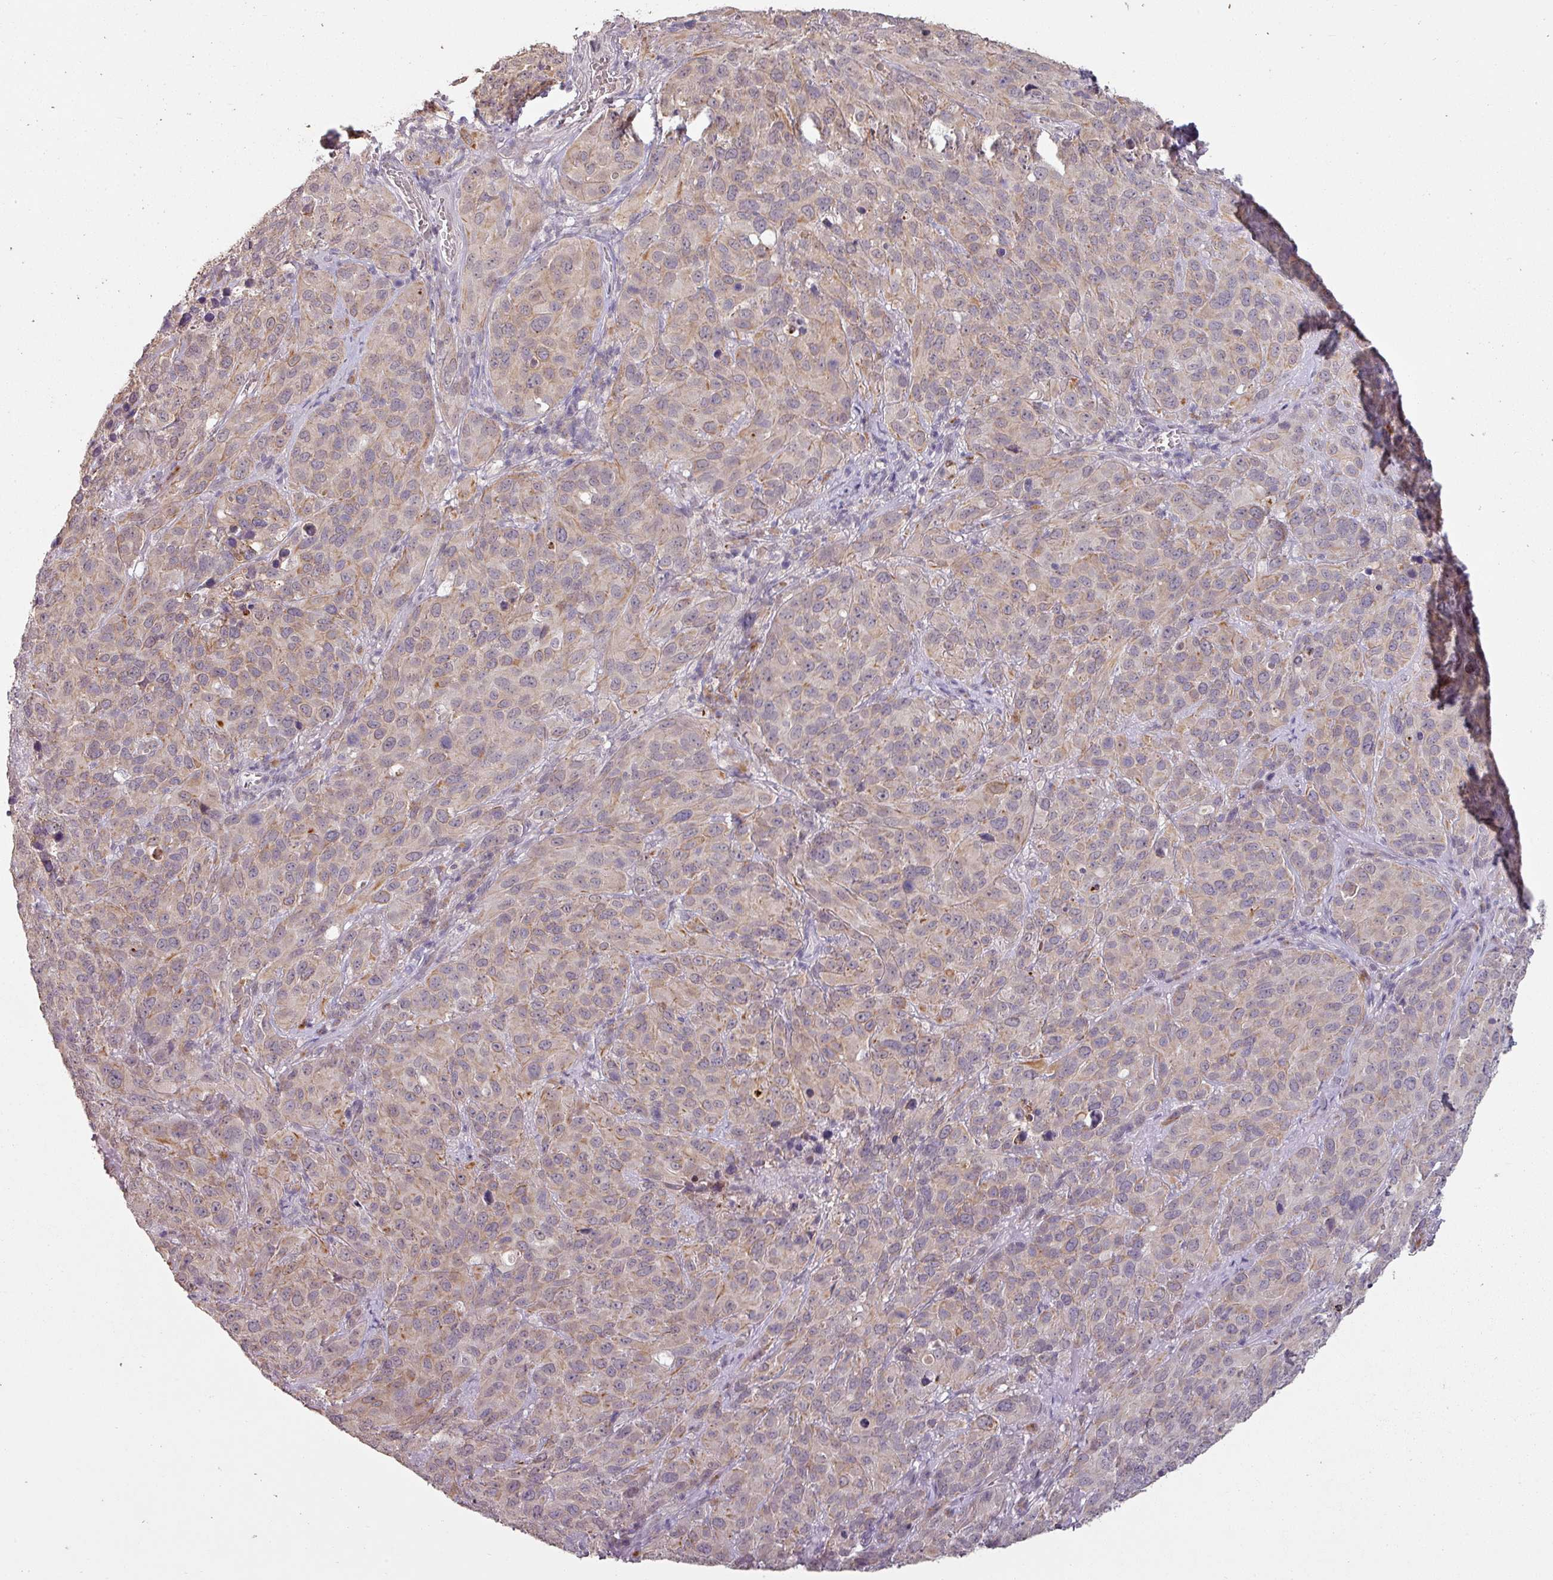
{"staining": {"intensity": "weak", "quantity": ">75%", "location": "cytoplasmic/membranous"}, "tissue": "cervical cancer", "cell_type": "Tumor cells", "image_type": "cancer", "snomed": [{"axis": "morphology", "description": "Squamous cell carcinoma, NOS"}, {"axis": "topography", "description": "Cervix"}], "caption": "High-magnification brightfield microscopy of cervical cancer stained with DAB (3,3'-diaminobenzidine) (brown) and counterstained with hematoxylin (blue). tumor cells exhibit weak cytoplasmic/membranous expression is seen in about>75% of cells. (Brightfield microscopy of DAB IHC at high magnification).", "gene": "LYPLA1", "patient": {"sex": "female", "age": 51}}